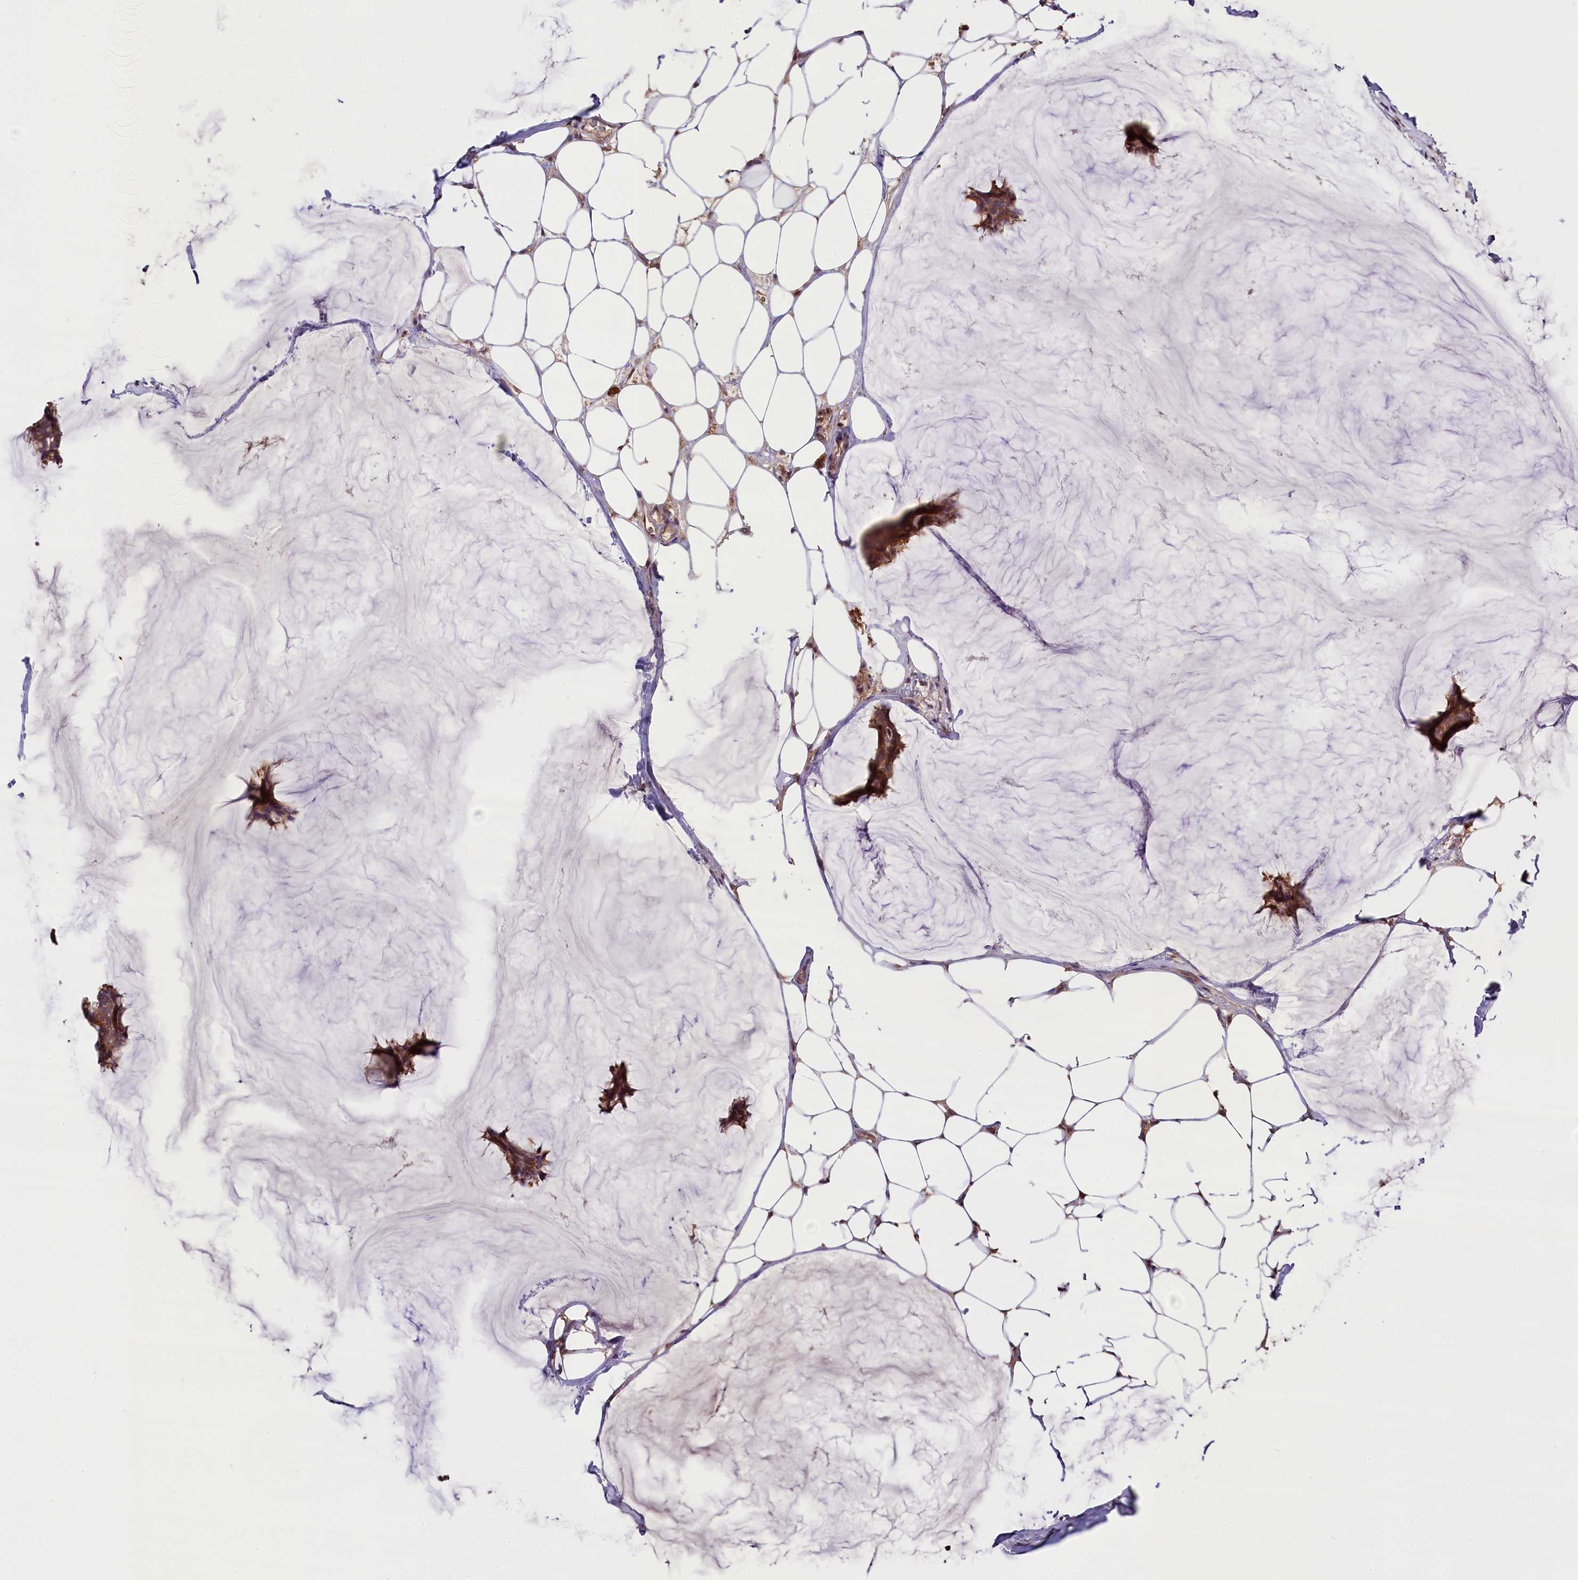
{"staining": {"intensity": "moderate", "quantity": ">75%", "location": "cytoplasmic/membranous,nuclear"}, "tissue": "breast cancer", "cell_type": "Tumor cells", "image_type": "cancer", "snomed": [{"axis": "morphology", "description": "Duct carcinoma"}, {"axis": "topography", "description": "Breast"}], "caption": "A micrograph of invasive ductal carcinoma (breast) stained for a protein shows moderate cytoplasmic/membranous and nuclear brown staining in tumor cells.", "gene": "SKIDA1", "patient": {"sex": "female", "age": 93}}